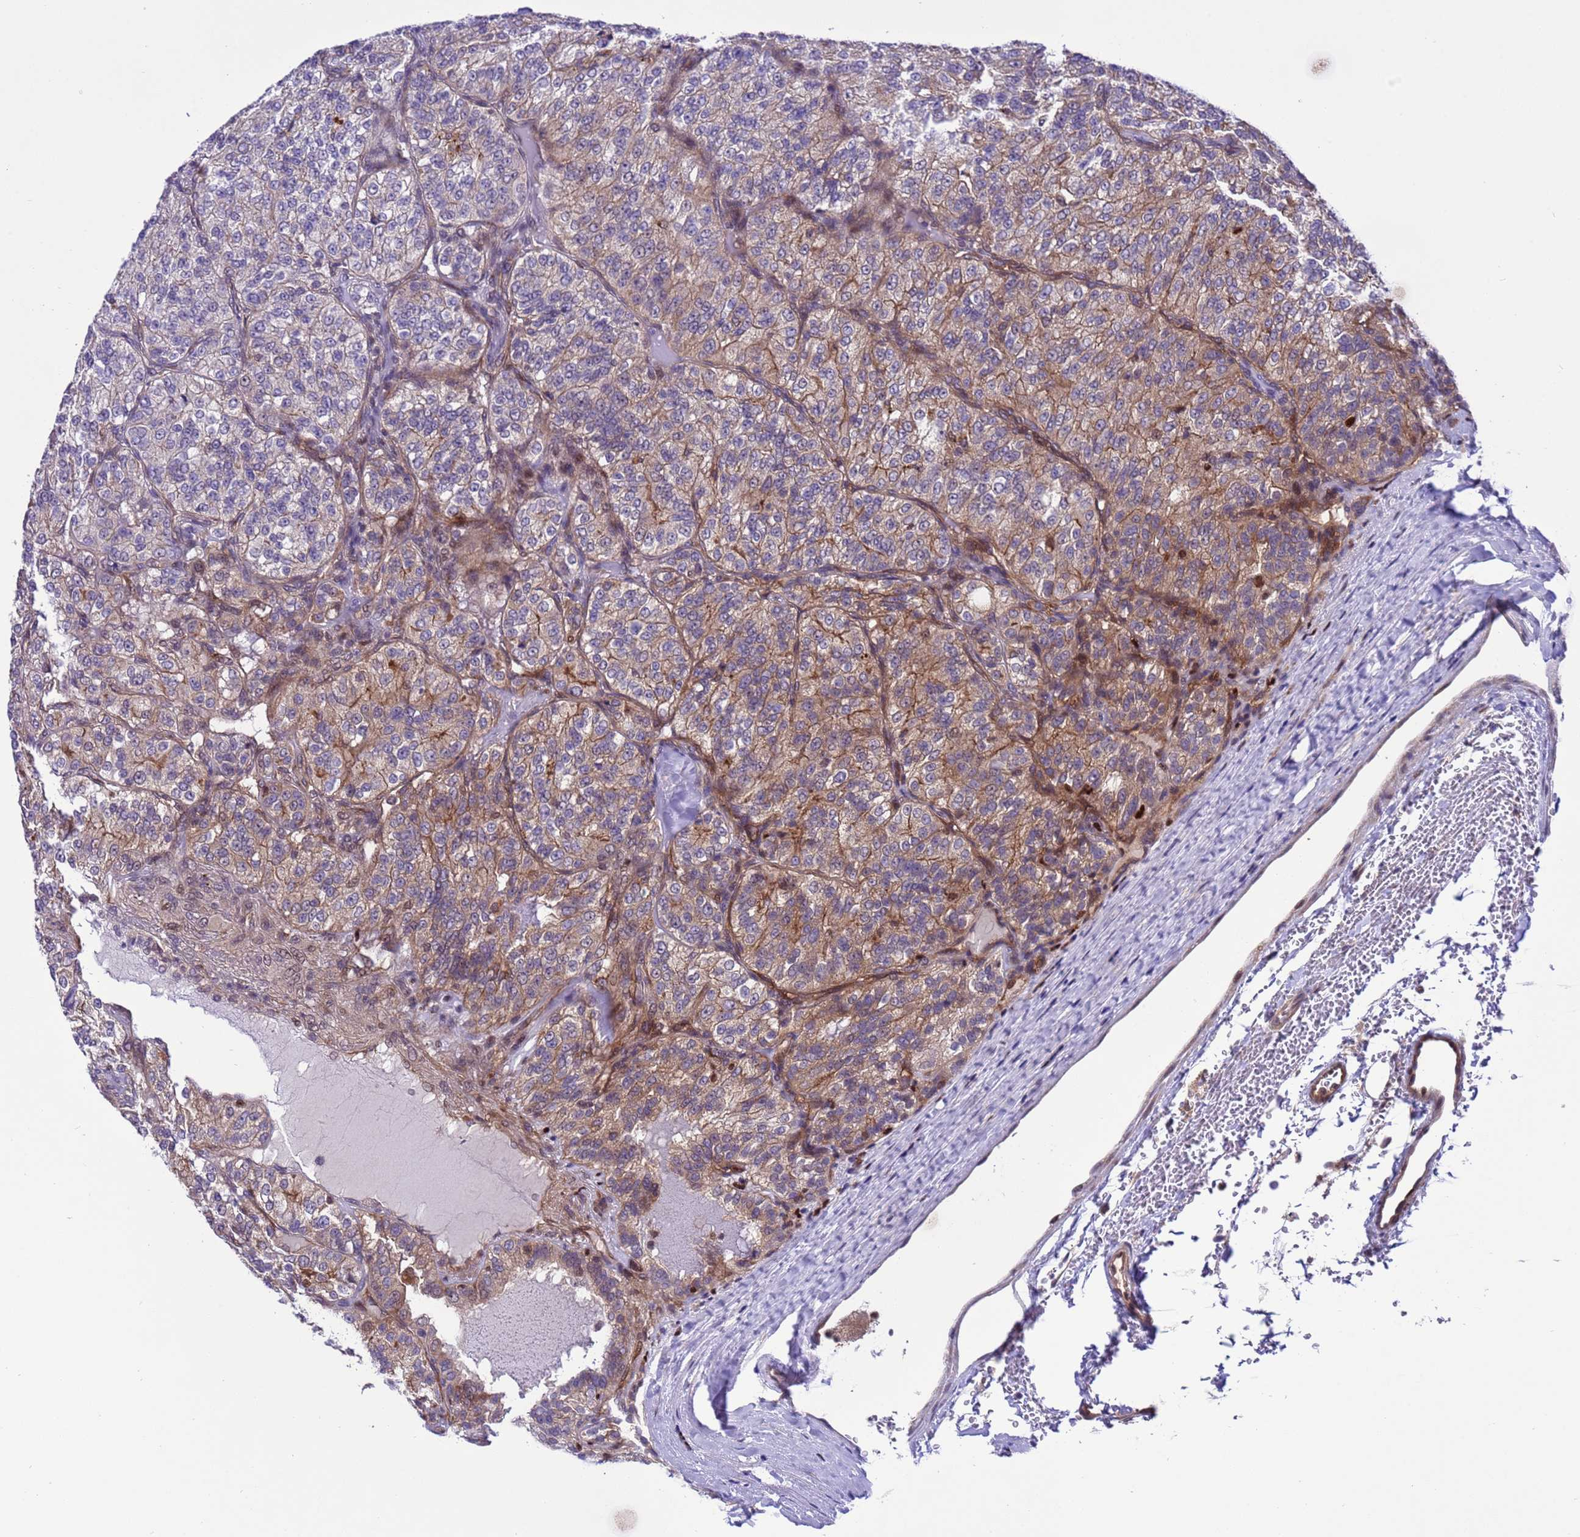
{"staining": {"intensity": "moderate", "quantity": "25%-75%", "location": "cytoplasmic/membranous"}, "tissue": "renal cancer", "cell_type": "Tumor cells", "image_type": "cancer", "snomed": [{"axis": "morphology", "description": "Adenocarcinoma, NOS"}, {"axis": "topography", "description": "Kidney"}], "caption": "Human adenocarcinoma (renal) stained with a protein marker shows moderate staining in tumor cells.", "gene": "RASD1", "patient": {"sex": "female", "age": 63}}